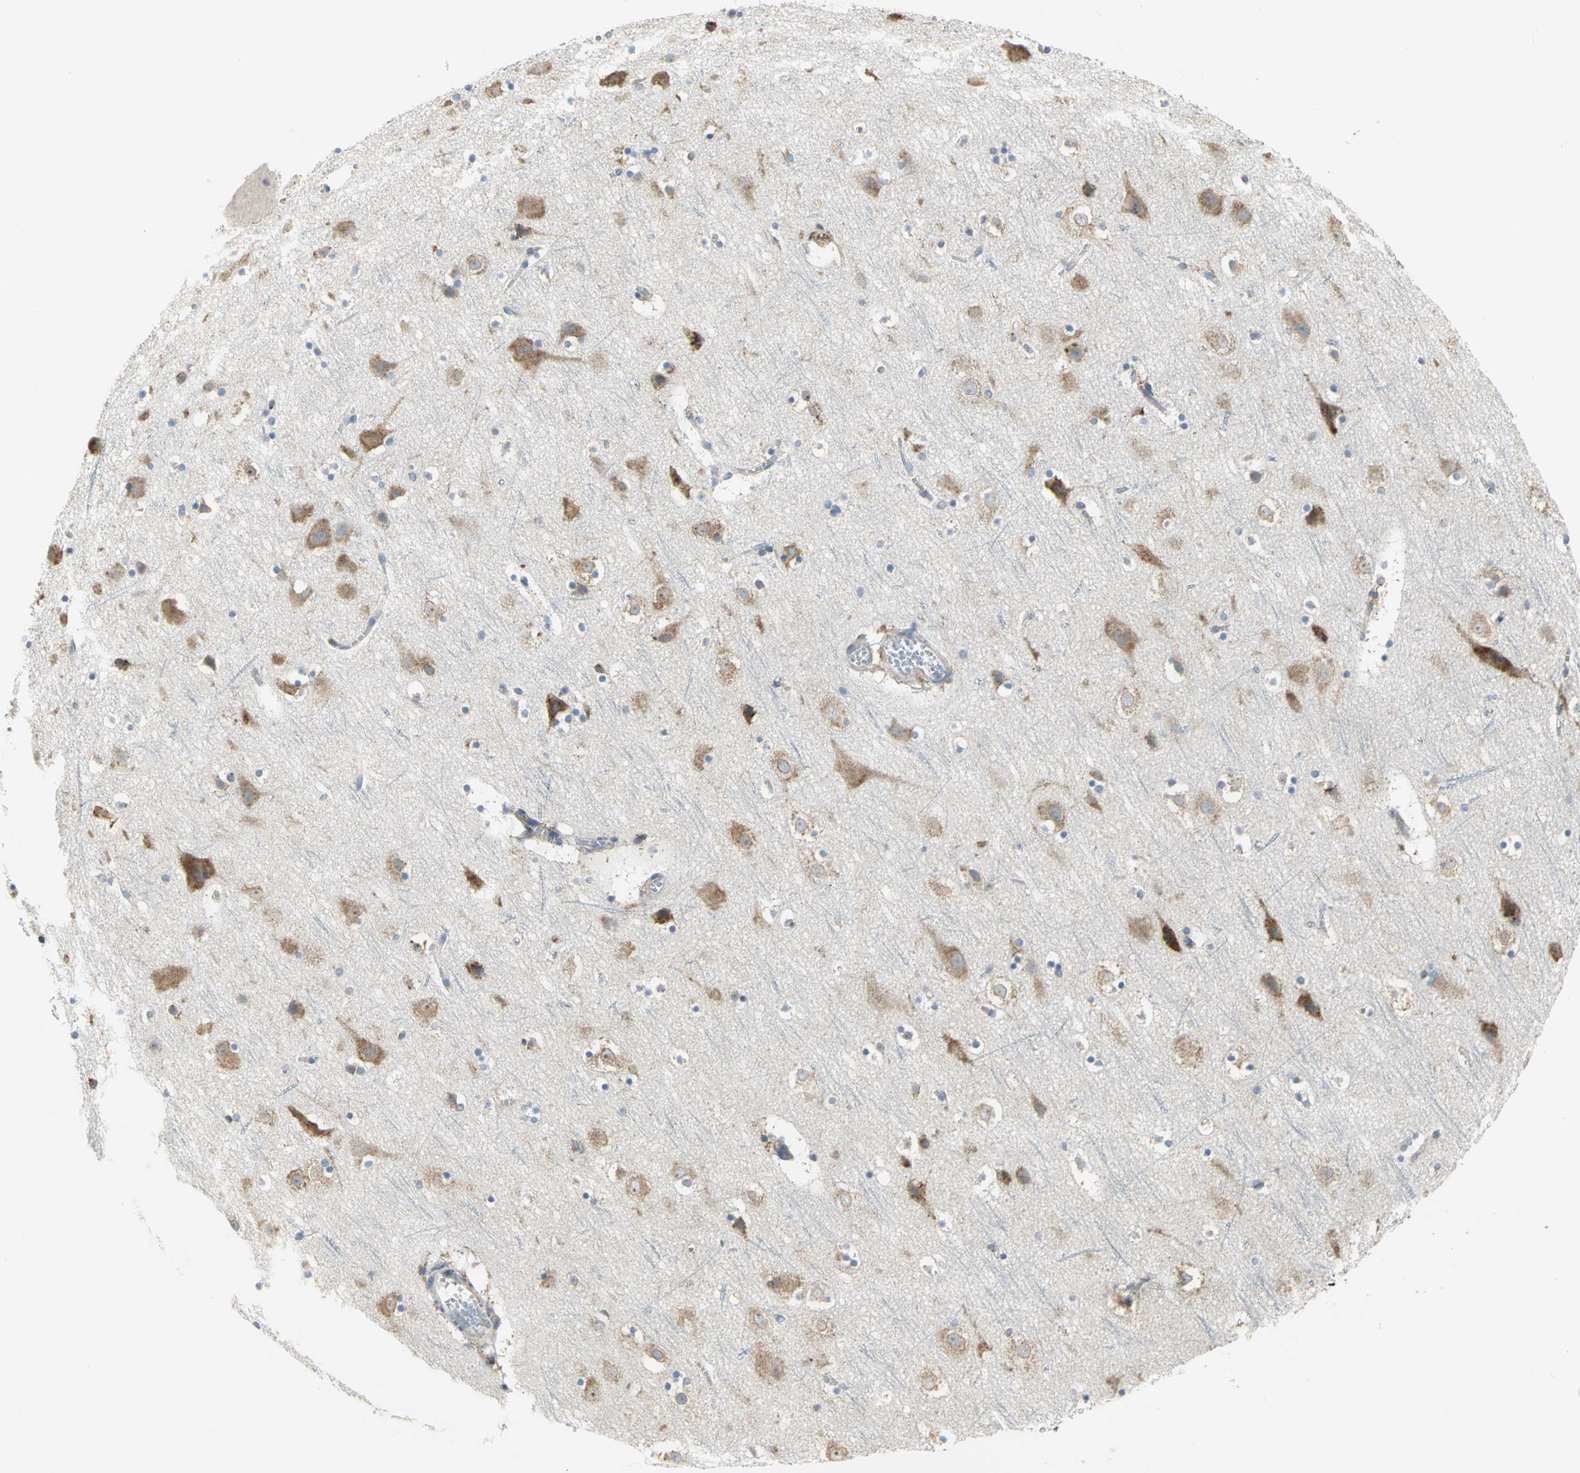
{"staining": {"intensity": "weak", "quantity": ">75%", "location": "cytoplasmic/membranous"}, "tissue": "cerebral cortex", "cell_type": "Endothelial cells", "image_type": "normal", "snomed": [{"axis": "morphology", "description": "Normal tissue, NOS"}, {"axis": "topography", "description": "Cerebral cortex"}], "caption": "Immunohistochemistry (IHC) image of normal human cerebral cortex stained for a protein (brown), which reveals low levels of weak cytoplasmic/membranous staining in about >75% of endothelial cells.", "gene": "SDF2L1", "patient": {"sex": "male", "age": 45}}